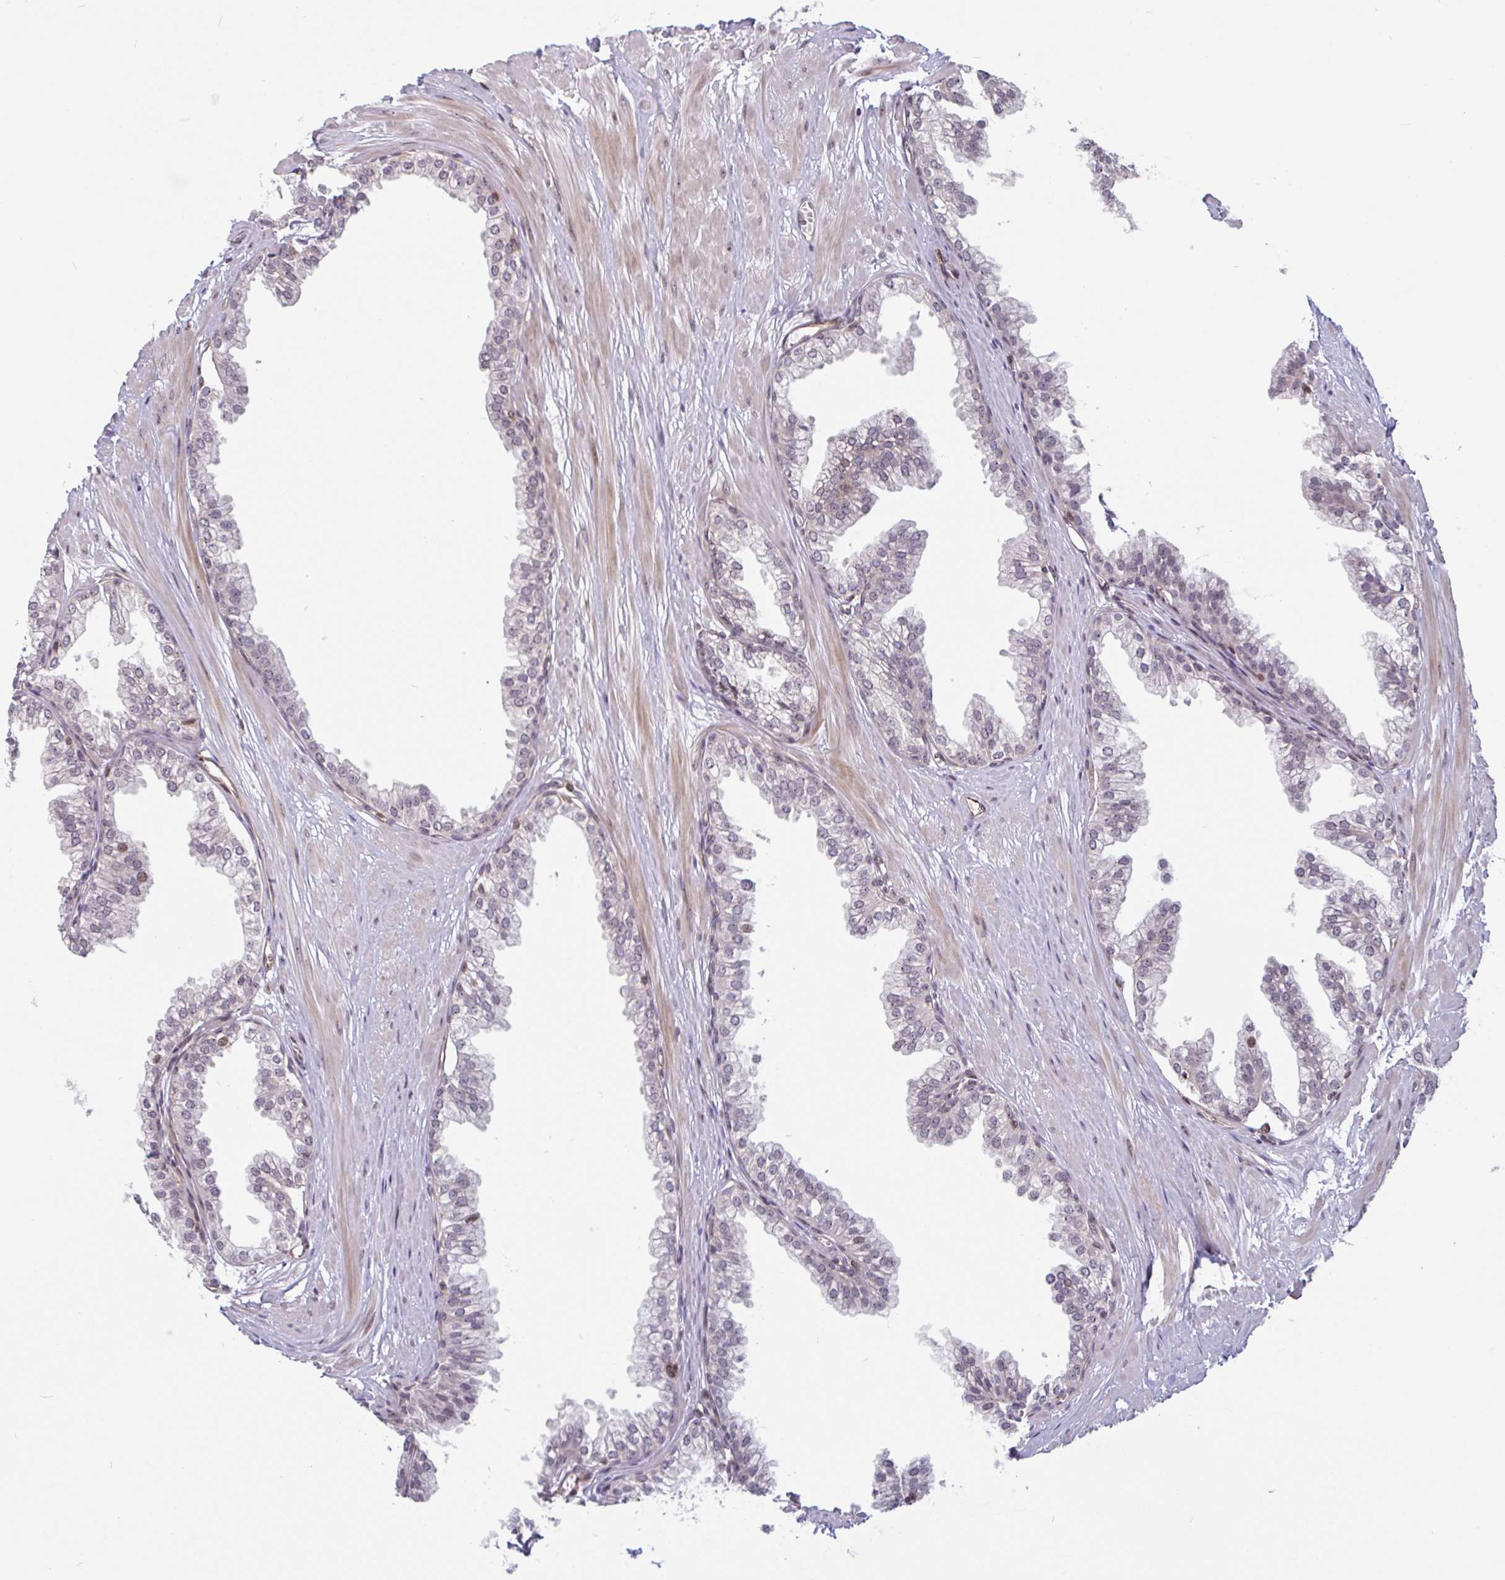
{"staining": {"intensity": "moderate", "quantity": "<25%", "location": "cytoplasmic/membranous"}, "tissue": "prostate", "cell_type": "Glandular cells", "image_type": "normal", "snomed": [{"axis": "morphology", "description": "Normal tissue, NOS"}, {"axis": "topography", "description": "Prostate"}, {"axis": "topography", "description": "Peripheral nerve tissue"}], "caption": "Immunohistochemistry (IHC) (DAB (3,3'-diaminobenzidine)) staining of benign human prostate reveals moderate cytoplasmic/membranous protein positivity in approximately <25% of glandular cells.", "gene": "ZNF689", "patient": {"sex": "male", "age": 55}}